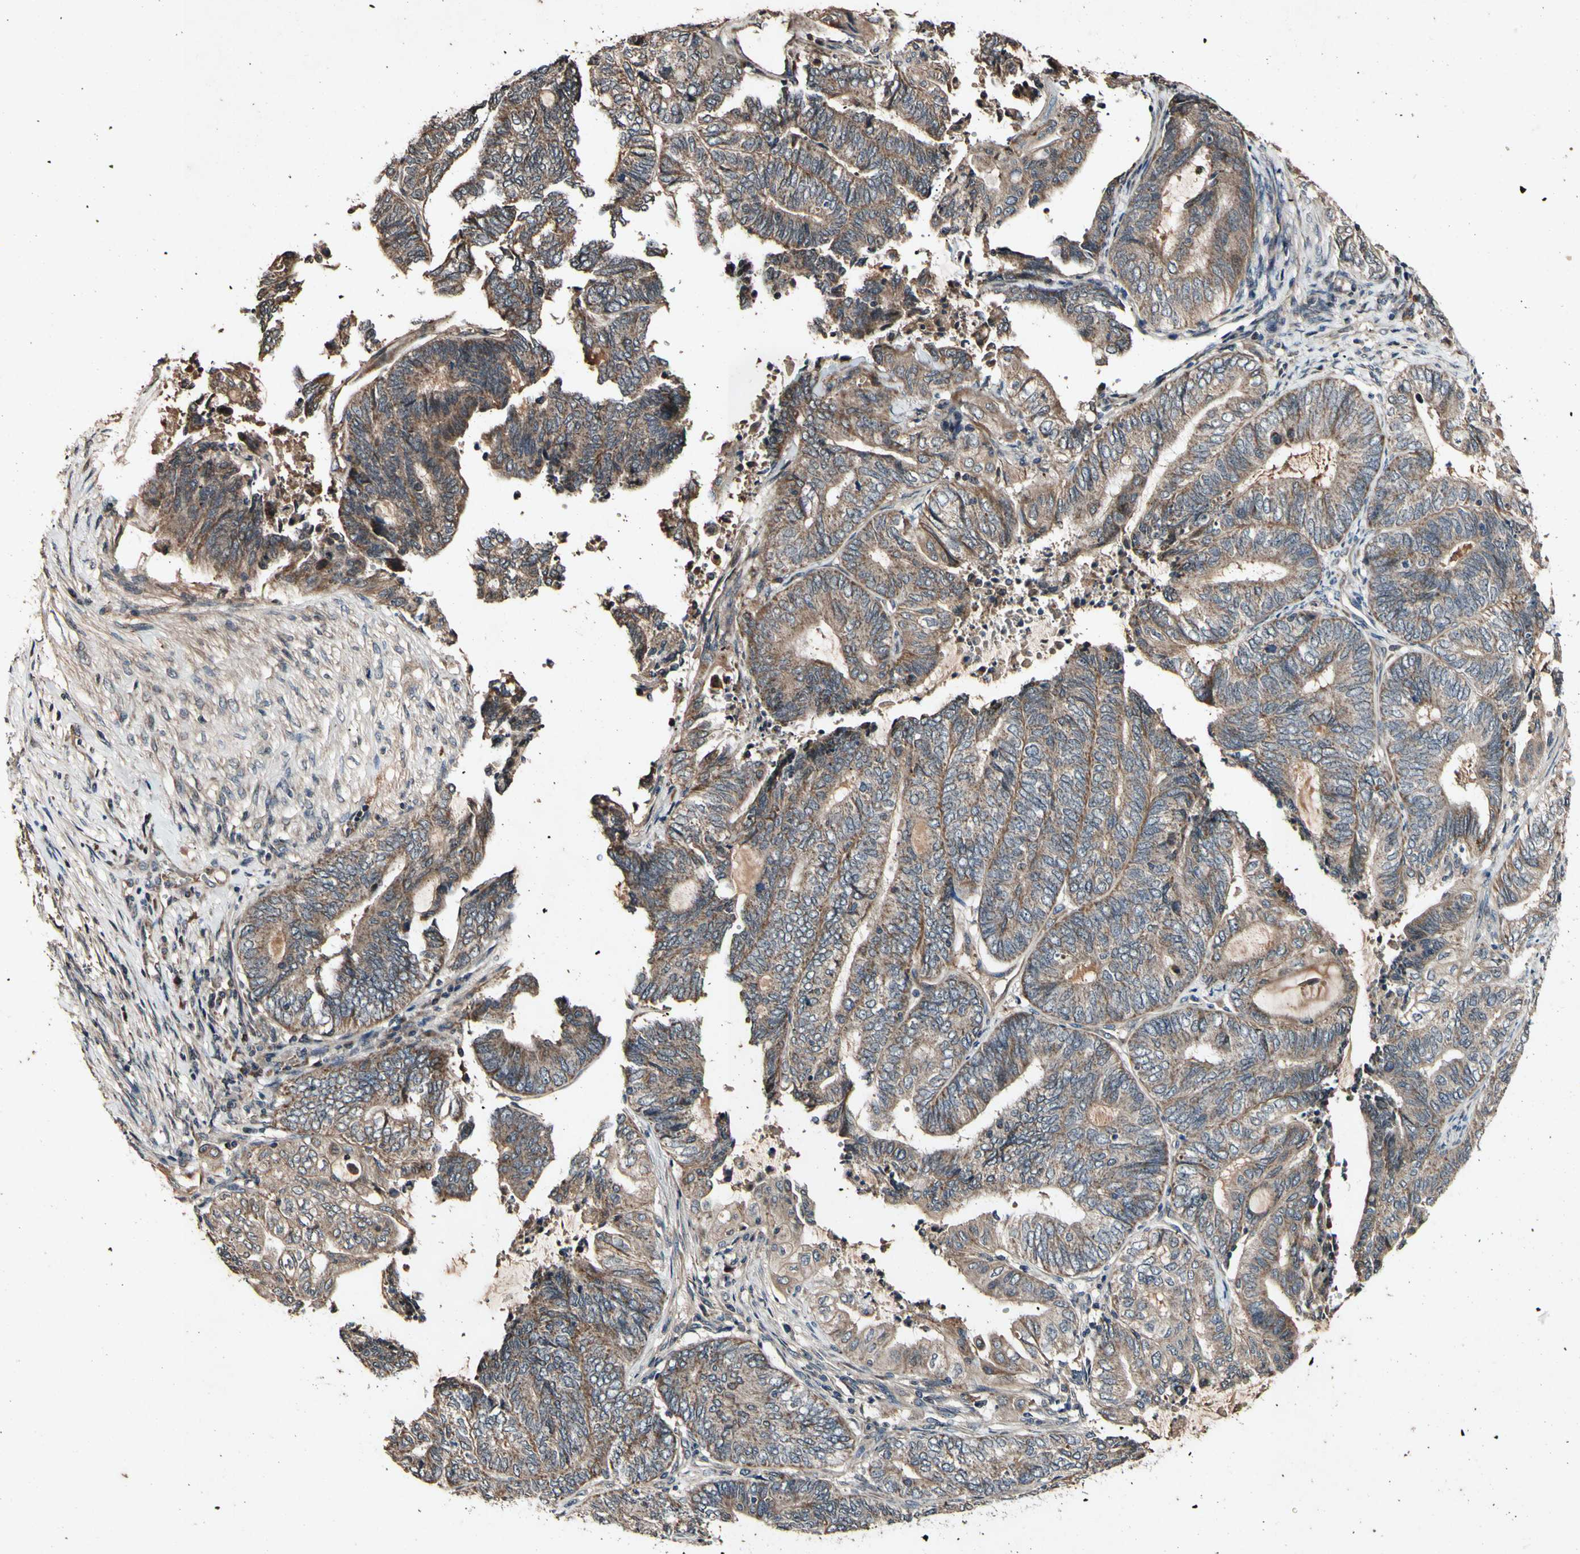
{"staining": {"intensity": "moderate", "quantity": ">75%", "location": "cytoplasmic/membranous"}, "tissue": "endometrial cancer", "cell_type": "Tumor cells", "image_type": "cancer", "snomed": [{"axis": "morphology", "description": "Adenocarcinoma, NOS"}, {"axis": "topography", "description": "Uterus"}, {"axis": "topography", "description": "Endometrium"}], "caption": "Endometrial adenocarcinoma stained for a protein reveals moderate cytoplasmic/membranous positivity in tumor cells.", "gene": "PLAT", "patient": {"sex": "female", "age": 70}}